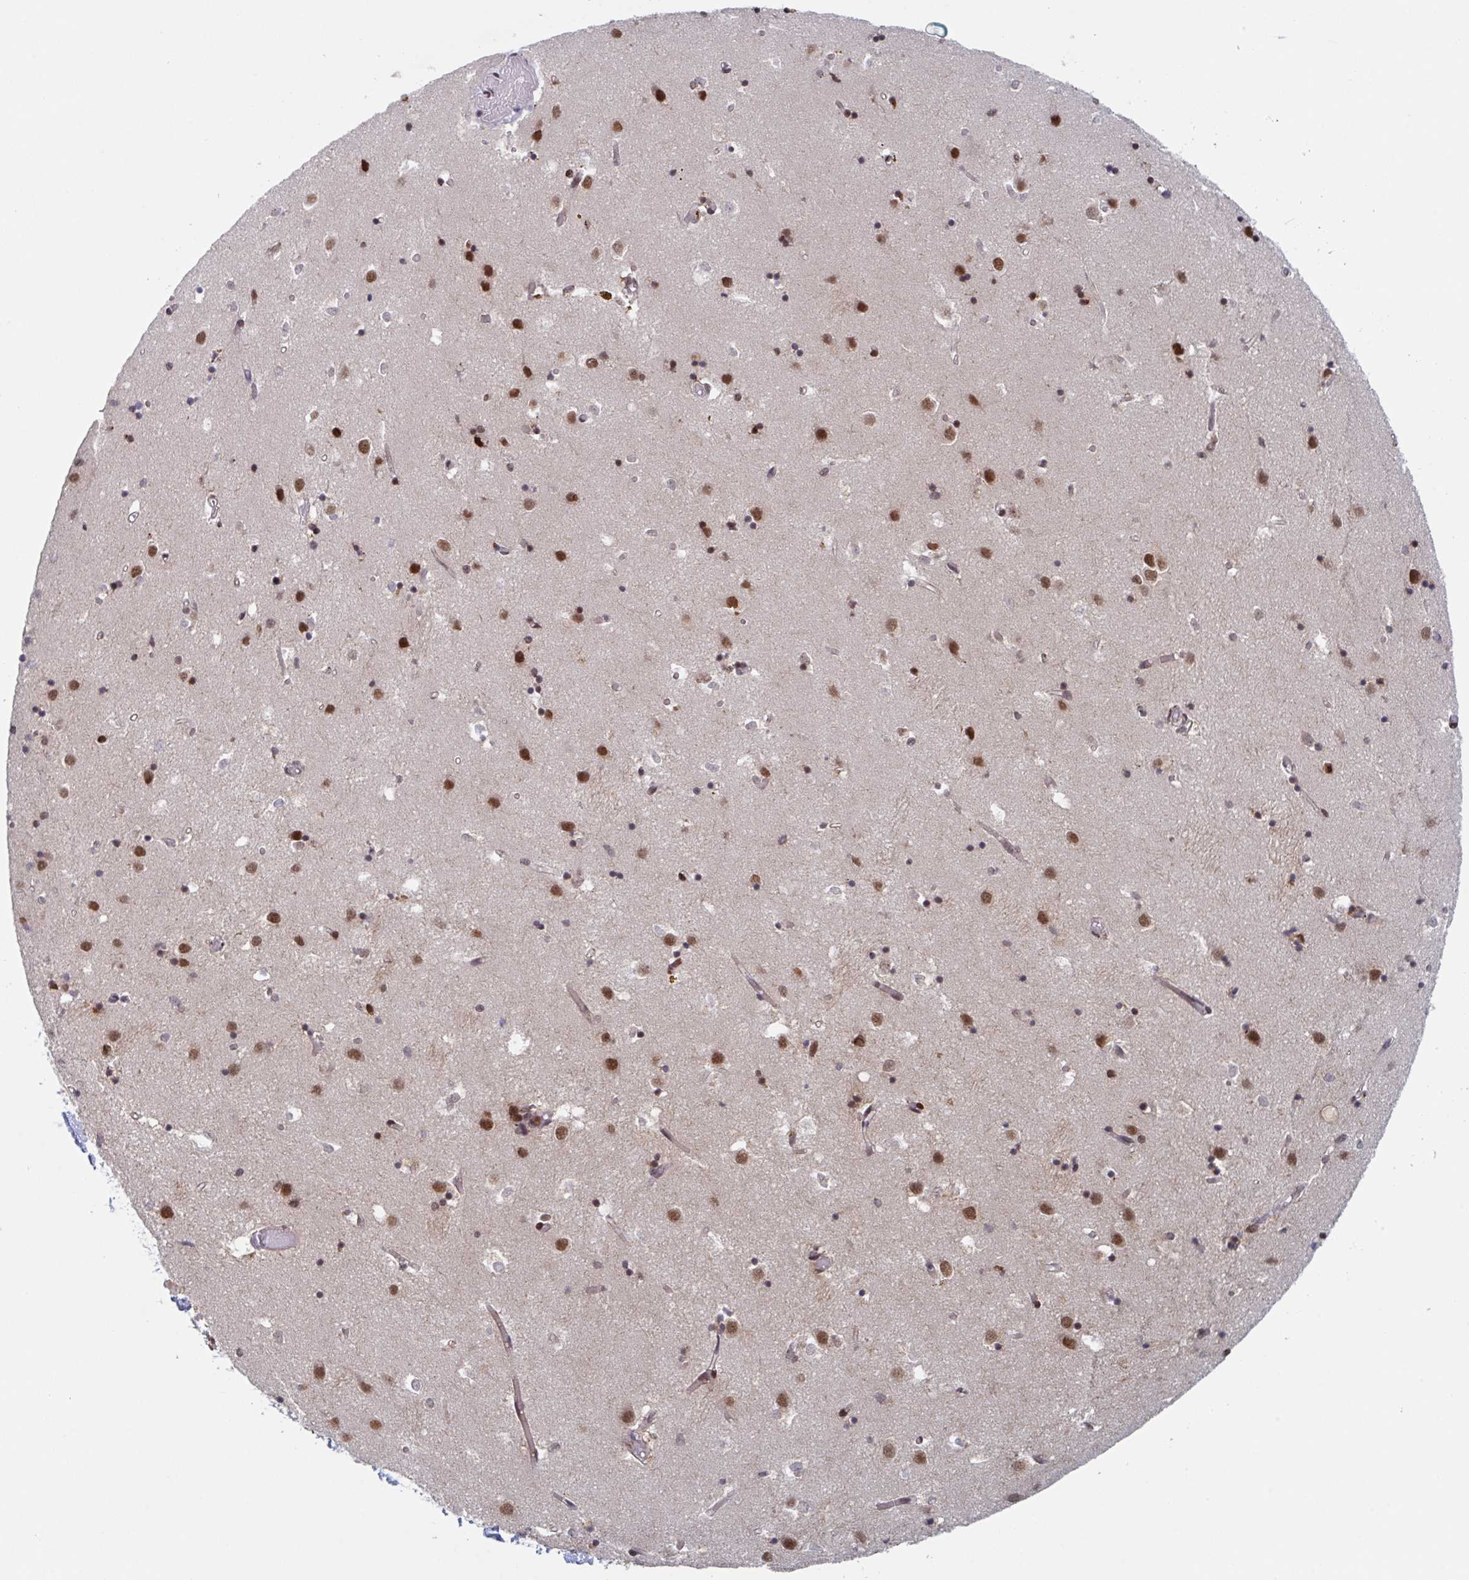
{"staining": {"intensity": "moderate", "quantity": "25%-75%", "location": "nuclear"}, "tissue": "caudate", "cell_type": "Glial cells", "image_type": "normal", "snomed": [{"axis": "morphology", "description": "Normal tissue, NOS"}, {"axis": "topography", "description": "Lateral ventricle wall"}], "caption": "IHC micrograph of benign caudate: caudate stained using IHC exhibits medium levels of moderate protein expression localized specifically in the nuclear of glial cells, appearing as a nuclear brown color.", "gene": "RNF212", "patient": {"sex": "male", "age": 70}}